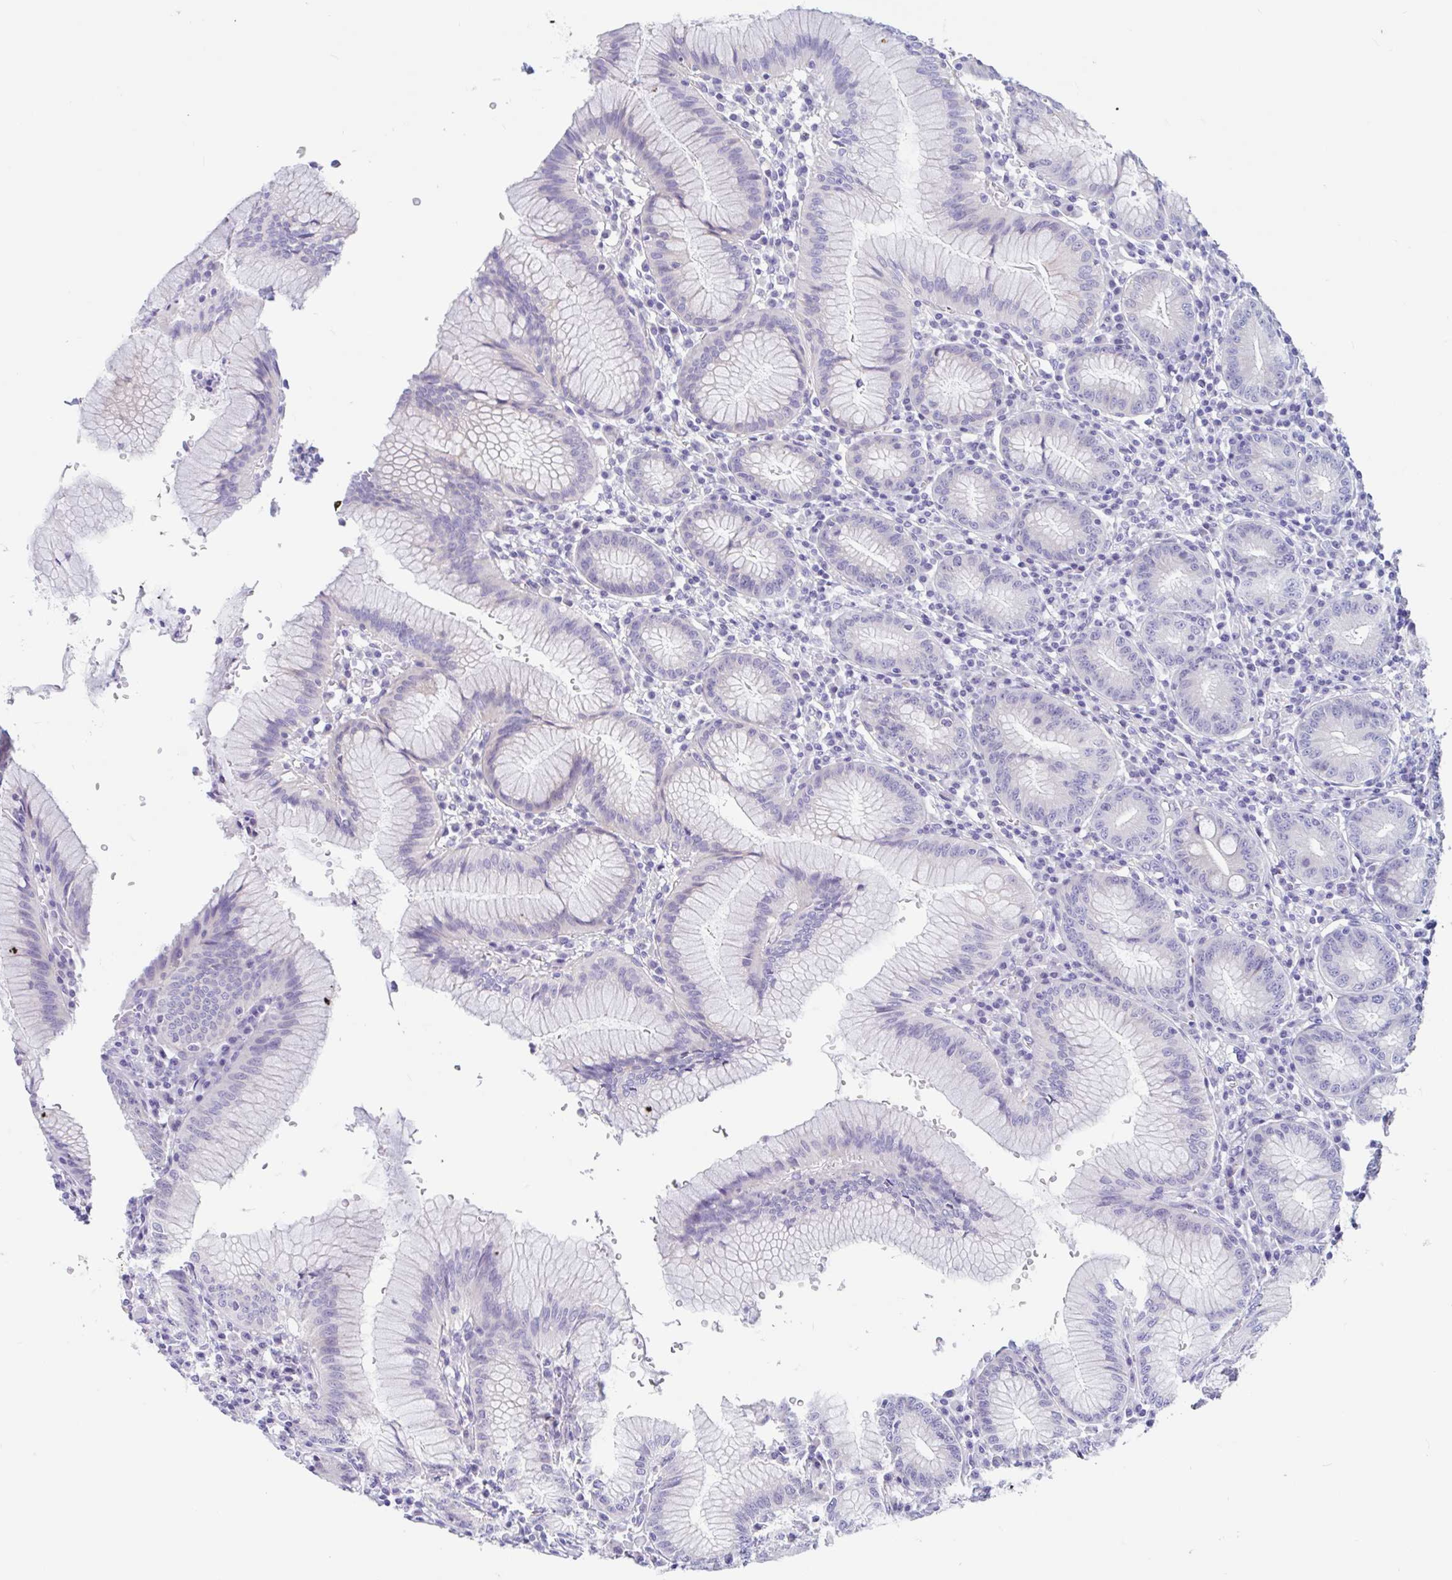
{"staining": {"intensity": "weak", "quantity": "<25%", "location": "cytoplasmic/membranous"}, "tissue": "stomach", "cell_type": "Glandular cells", "image_type": "normal", "snomed": [{"axis": "morphology", "description": "Normal tissue, NOS"}, {"axis": "topography", "description": "Stomach"}], "caption": "Immunohistochemistry (IHC) image of benign stomach stained for a protein (brown), which reveals no positivity in glandular cells. (DAB (3,3'-diaminobenzidine) immunohistochemistry (IHC), high magnification).", "gene": "OR6N2", "patient": {"sex": "male", "age": 55}}